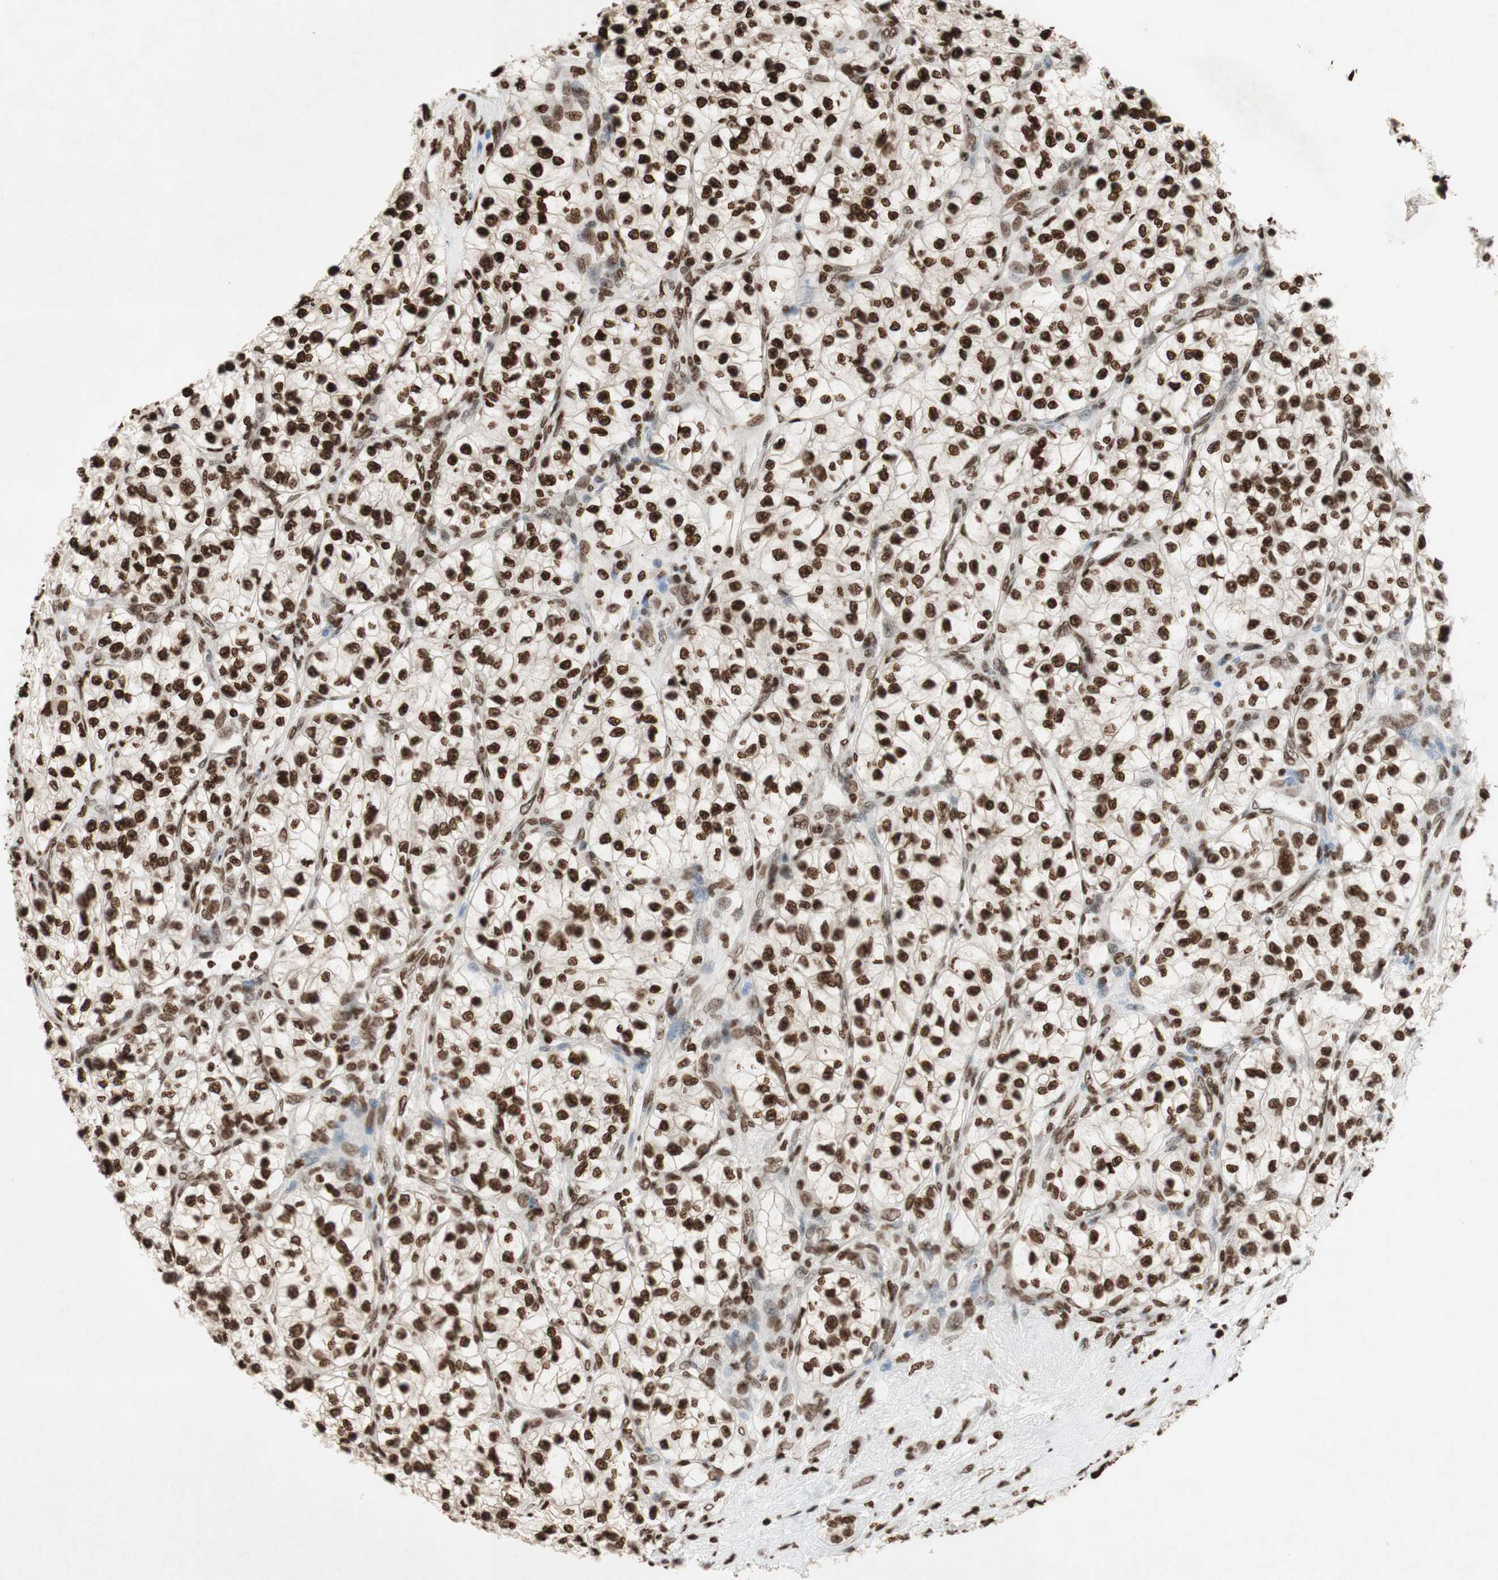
{"staining": {"intensity": "strong", "quantity": ">75%", "location": "nuclear"}, "tissue": "renal cancer", "cell_type": "Tumor cells", "image_type": "cancer", "snomed": [{"axis": "morphology", "description": "Adenocarcinoma, NOS"}, {"axis": "topography", "description": "Kidney"}], "caption": "IHC photomicrograph of neoplastic tissue: human renal adenocarcinoma stained using IHC demonstrates high levels of strong protein expression localized specifically in the nuclear of tumor cells, appearing as a nuclear brown color.", "gene": "NCOA3", "patient": {"sex": "female", "age": 57}}